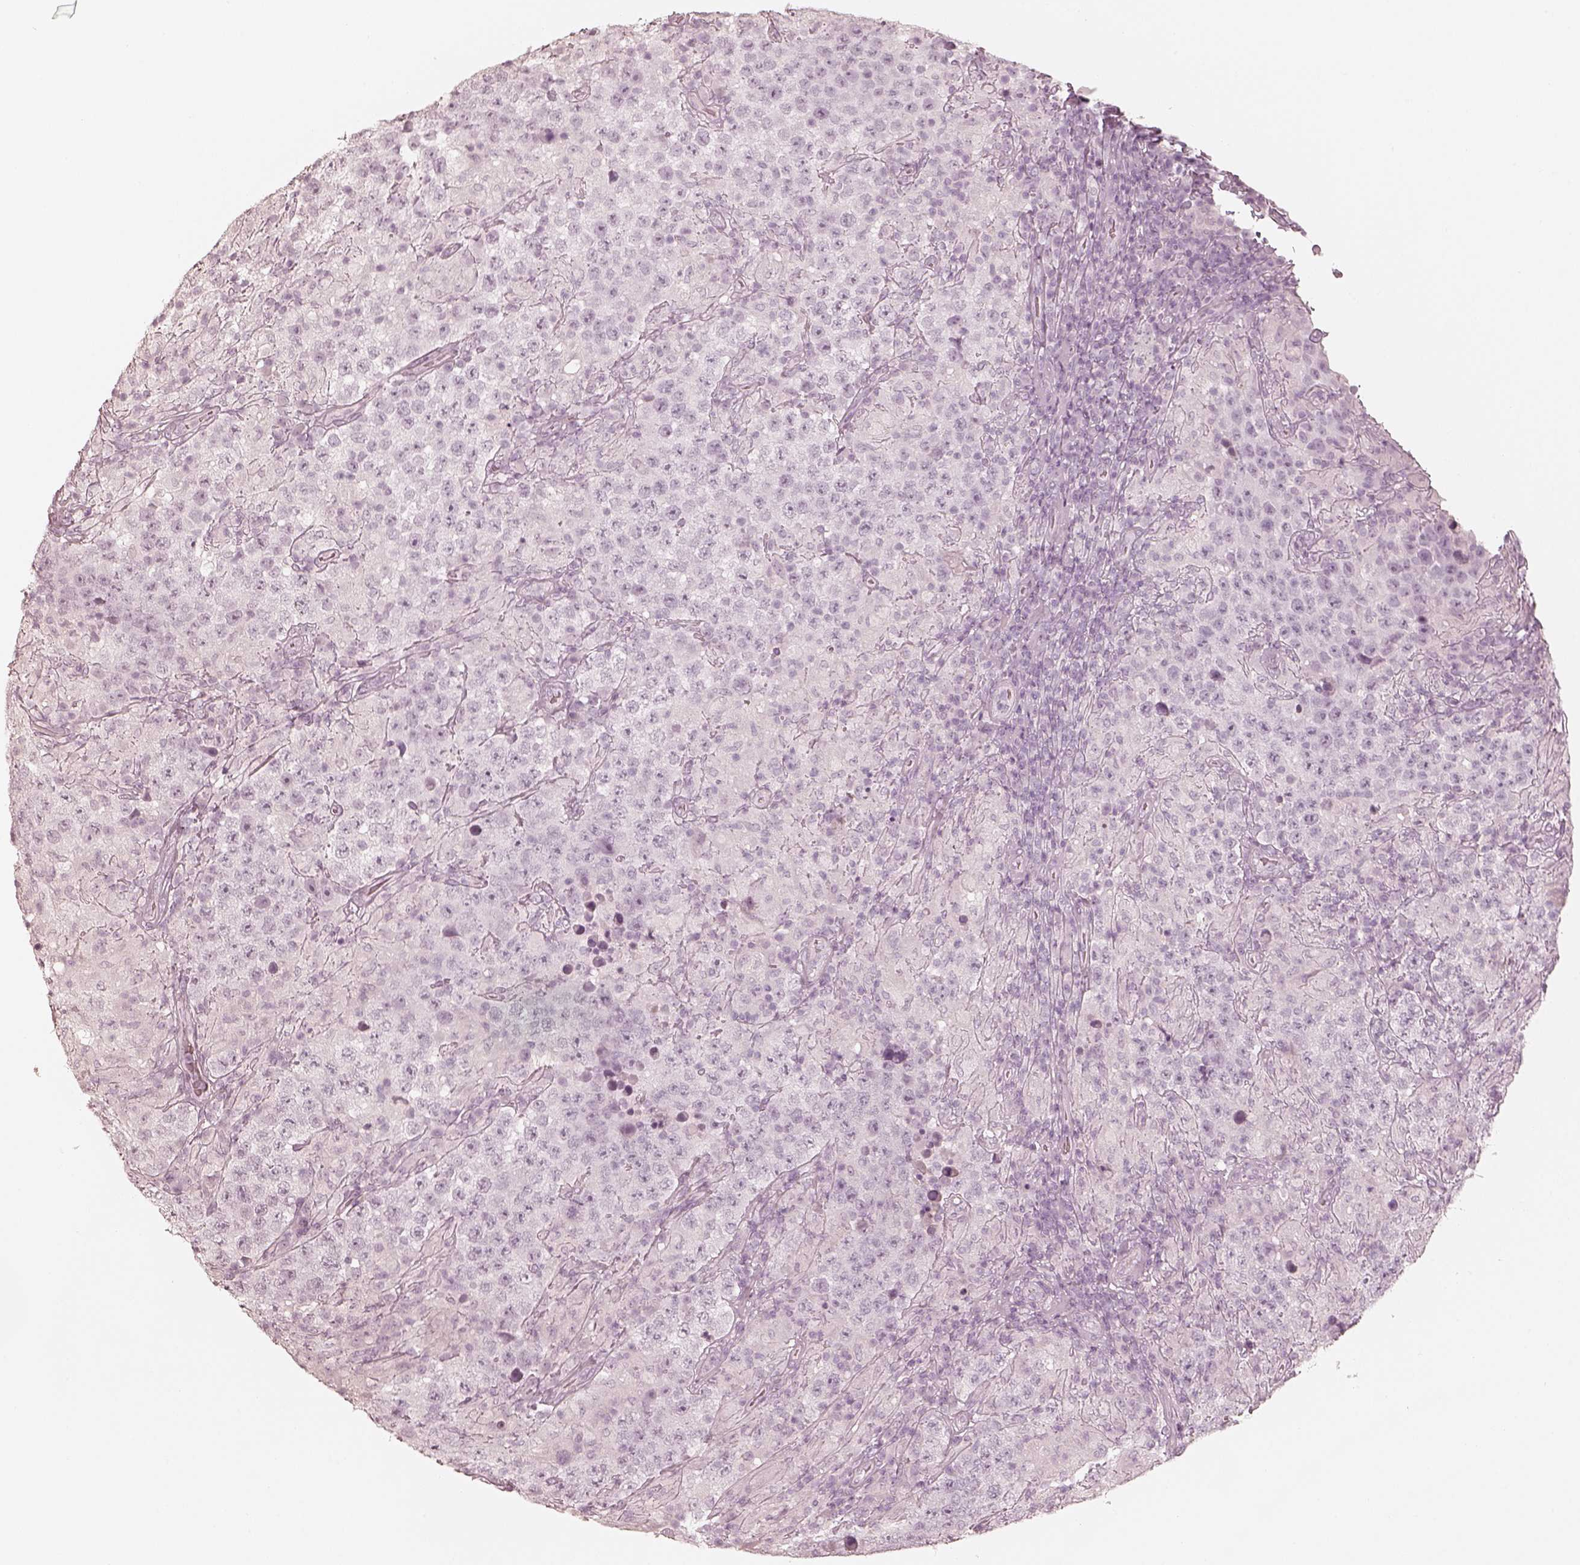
{"staining": {"intensity": "negative", "quantity": "none", "location": "none"}, "tissue": "testis cancer", "cell_type": "Tumor cells", "image_type": "cancer", "snomed": [{"axis": "morphology", "description": "Seminoma, NOS"}, {"axis": "morphology", "description": "Carcinoma, Embryonal, NOS"}, {"axis": "topography", "description": "Testis"}], "caption": "This is an immunohistochemistry image of human testis cancer. There is no positivity in tumor cells.", "gene": "KRT82", "patient": {"sex": "male", "age": 41}}